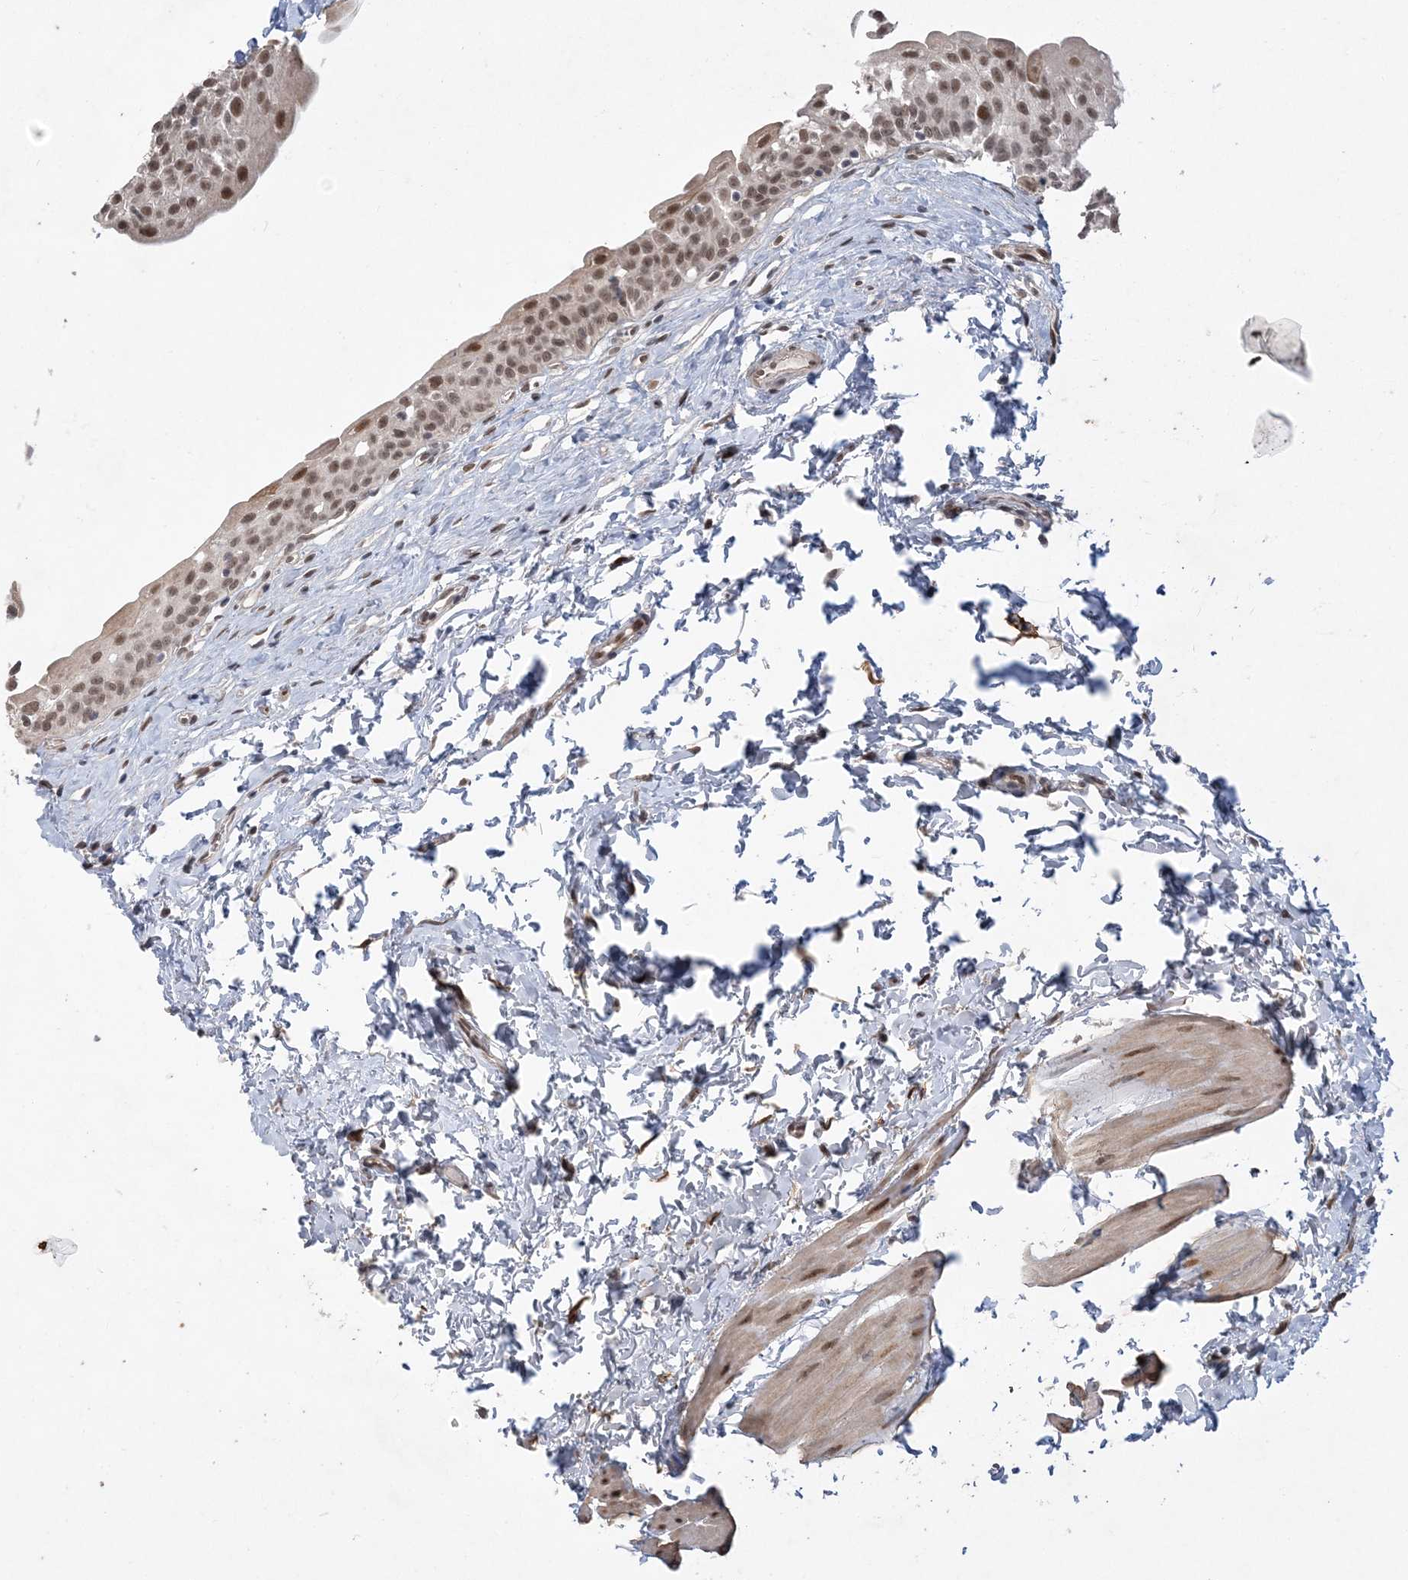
{"staining": {"intensity": "moderate", "quantity": "25%-75%", "location": "nuclear"}, "tissue": "urinary bladder", "cell_type": "Urothelial cells", "image_type": "normal", "snomed": [{"axis": "morphology", "description": "Normal tissue, NOS"}, {"axis": "topography", "description": "Urinary bladder"}], "caption": "IHC image of benign urinary bladder: urinary bladder stained using IHC shows medium levels of moderate protein expression localized specifically in the nuclear of urothelial cells, appearing as a nuclear brown color.", "gene": "WAC", "patient": {"sex": "male", "age": 51}}